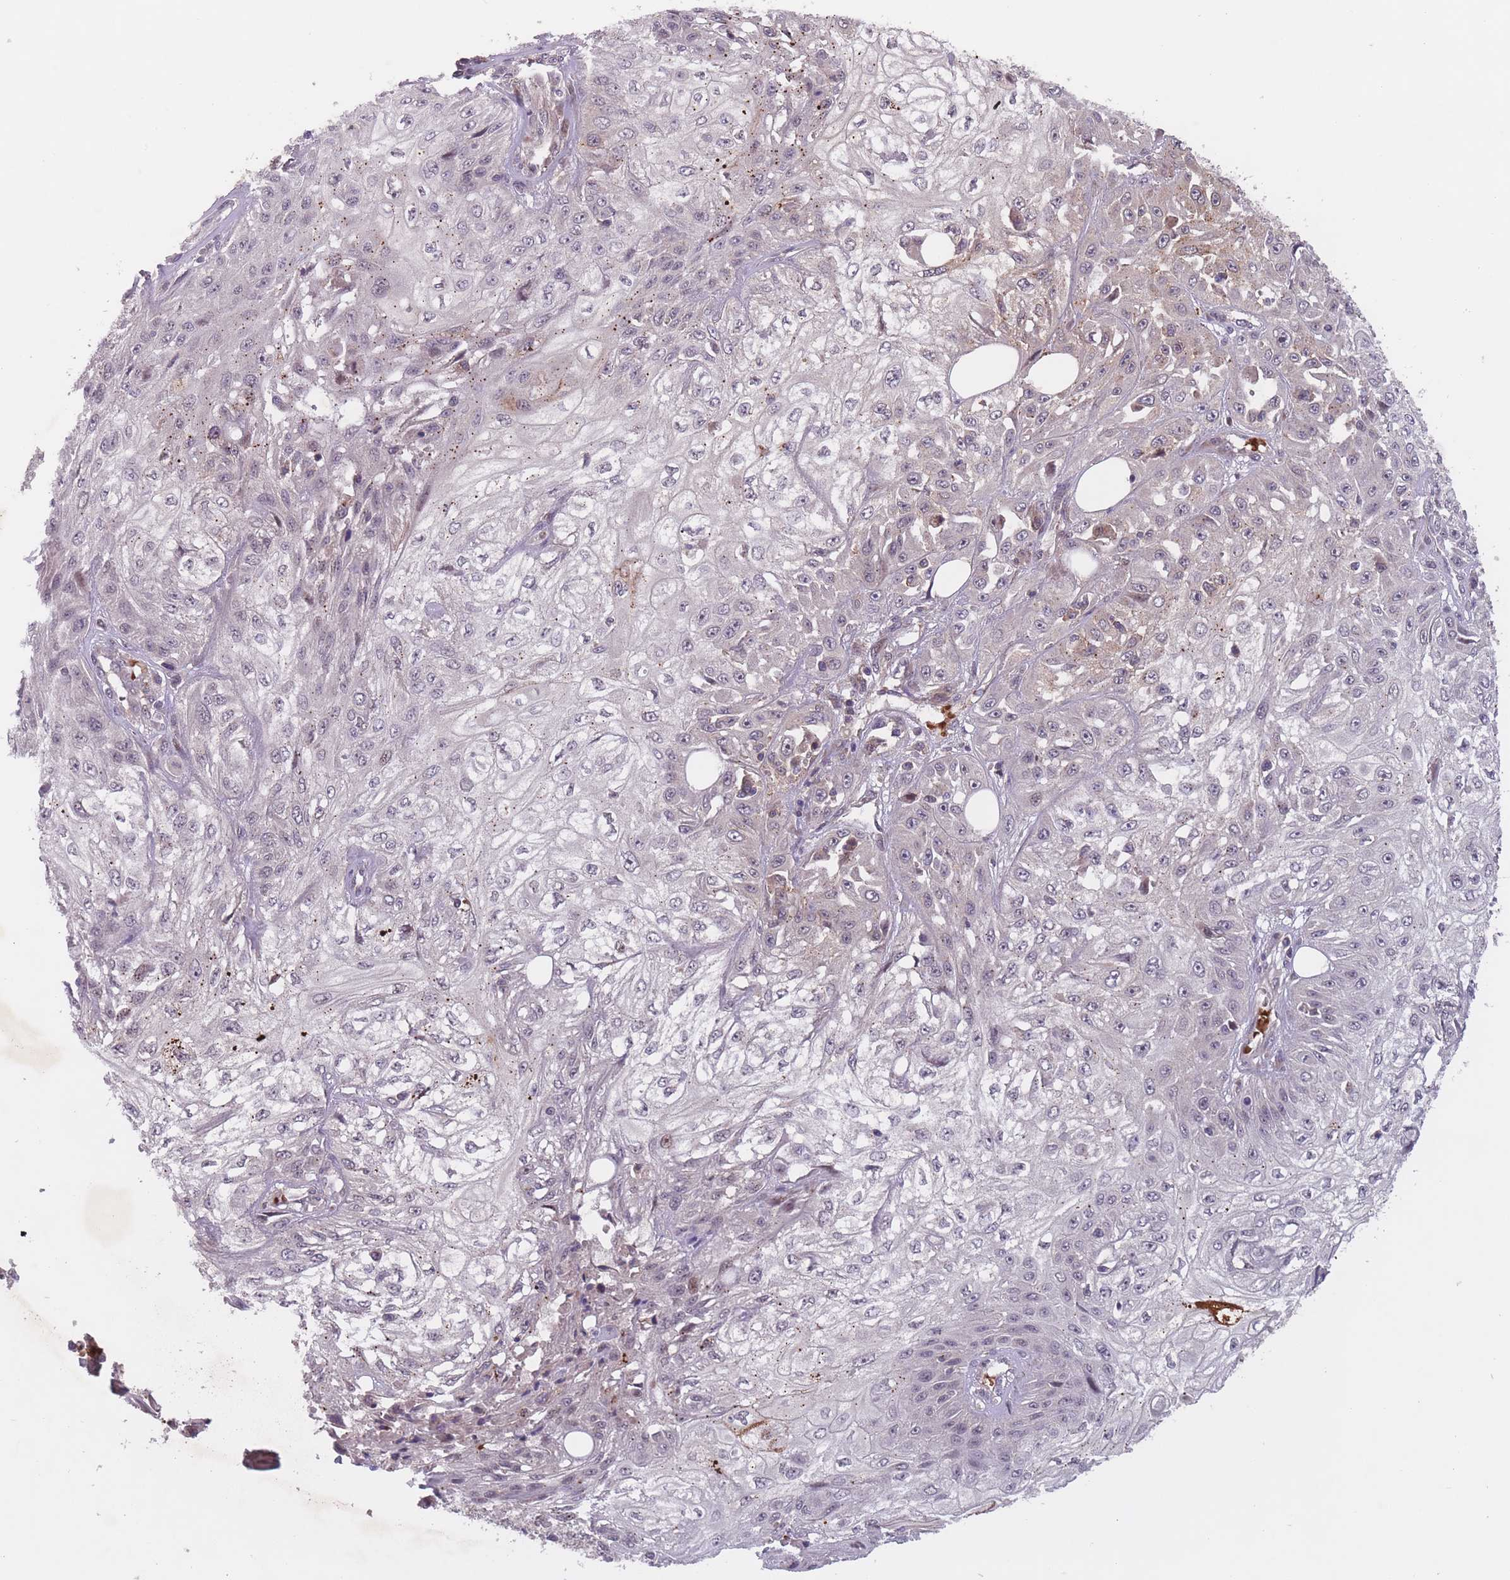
{"staining": {"intensity": "negative", "quantity": "none", "location": "none"}, "tissue": "skin cancer", "cell_type": "Tumor cells", "image_type": "cancer", "snomed": [{"axis": "morphology", "description": "Squamous cell carcinoma, NOS"}, {"axis": "morphology", "description": "Squamous cell carcinoma, metastatic, NOS"}, {"axis": "topography", "description": "Skin"}, {"axis": "topography", "description": "Lymph node"}], "caption": "High power microscopy micrograph of an IHC image of skin cancer, revealing no significant staining in tumor cells.", "gene": "SECTM1", "patient": {"sex": "male", "age": 75}}